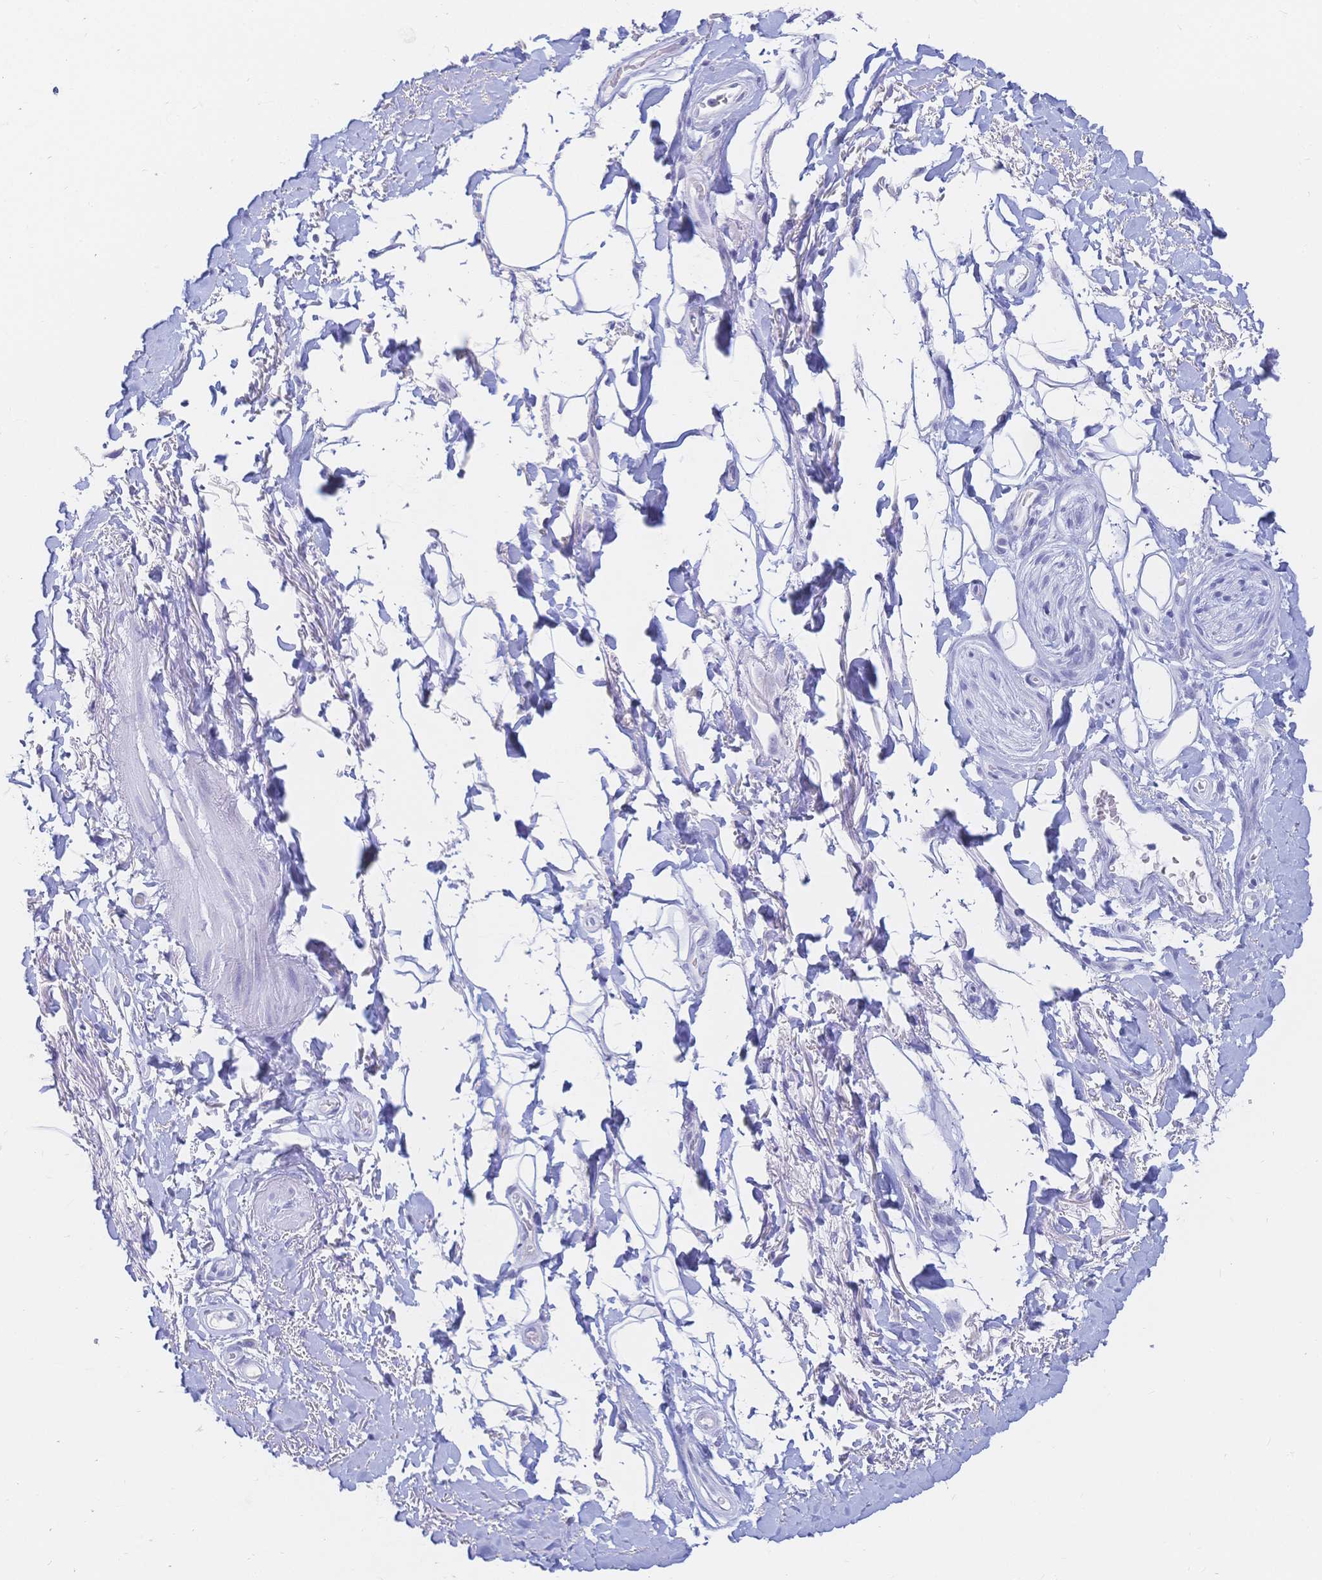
{"staining": {"intensity": "negative", "quantity": "none", "location": "none"}, "tissue": "adipose tissue", "cell_type": "Adipocytes", "image_type": "normal", "snomed": [{"axis": "morphology", "description": "Normal tissue, NOS"}, {"axis": "topography", "description": "Anal"}, {"axis": "topography", "description": "Peripheral nerve tissue"}], "caption": "Immunohistochemistry (IHC) of normal adipose tissue demonstrates no expression in adipocytes.", "gene": "MEP1B", "patient": {"sex": "male", "age": 53}}